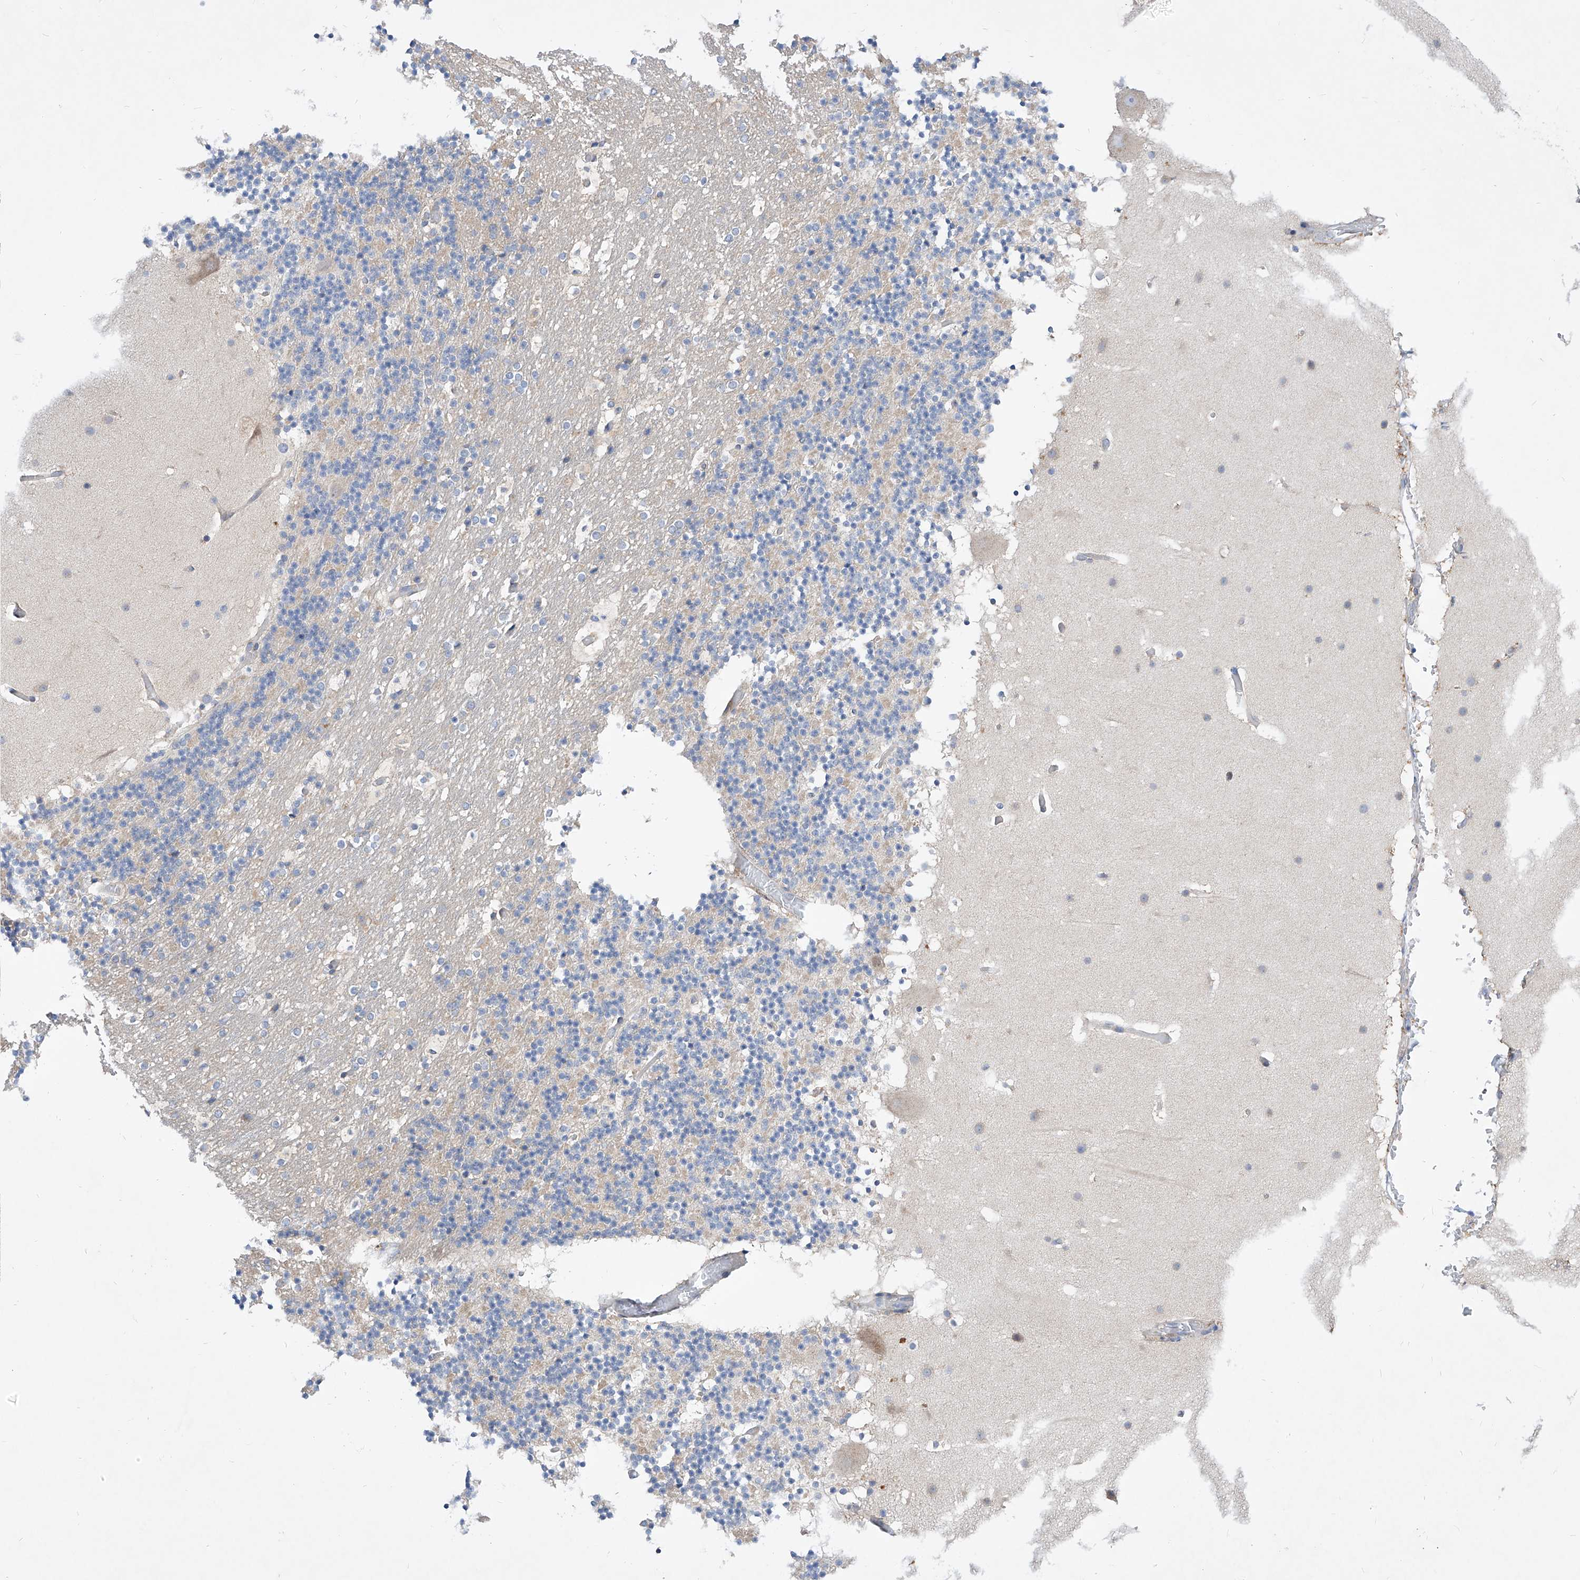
{"staining": {"intensity": "negative", "quantity": "none", "location": "none"}, "tissue": "cerebellum", "cell_type": "Cells in granular layer", "image_type": "normal", "snomed": [{"axis": "morphology", "description": "Normal tissue, NOS"}, {"axis": "topography", "description": "Cerebellum"}], "caption": "Immunohistochemical staining of unremarkable human cerebellum demonstrates no significant staining in cells in granular layer.", "gene": "UFL1", "patient": {"sex": "male", "age": 57}}